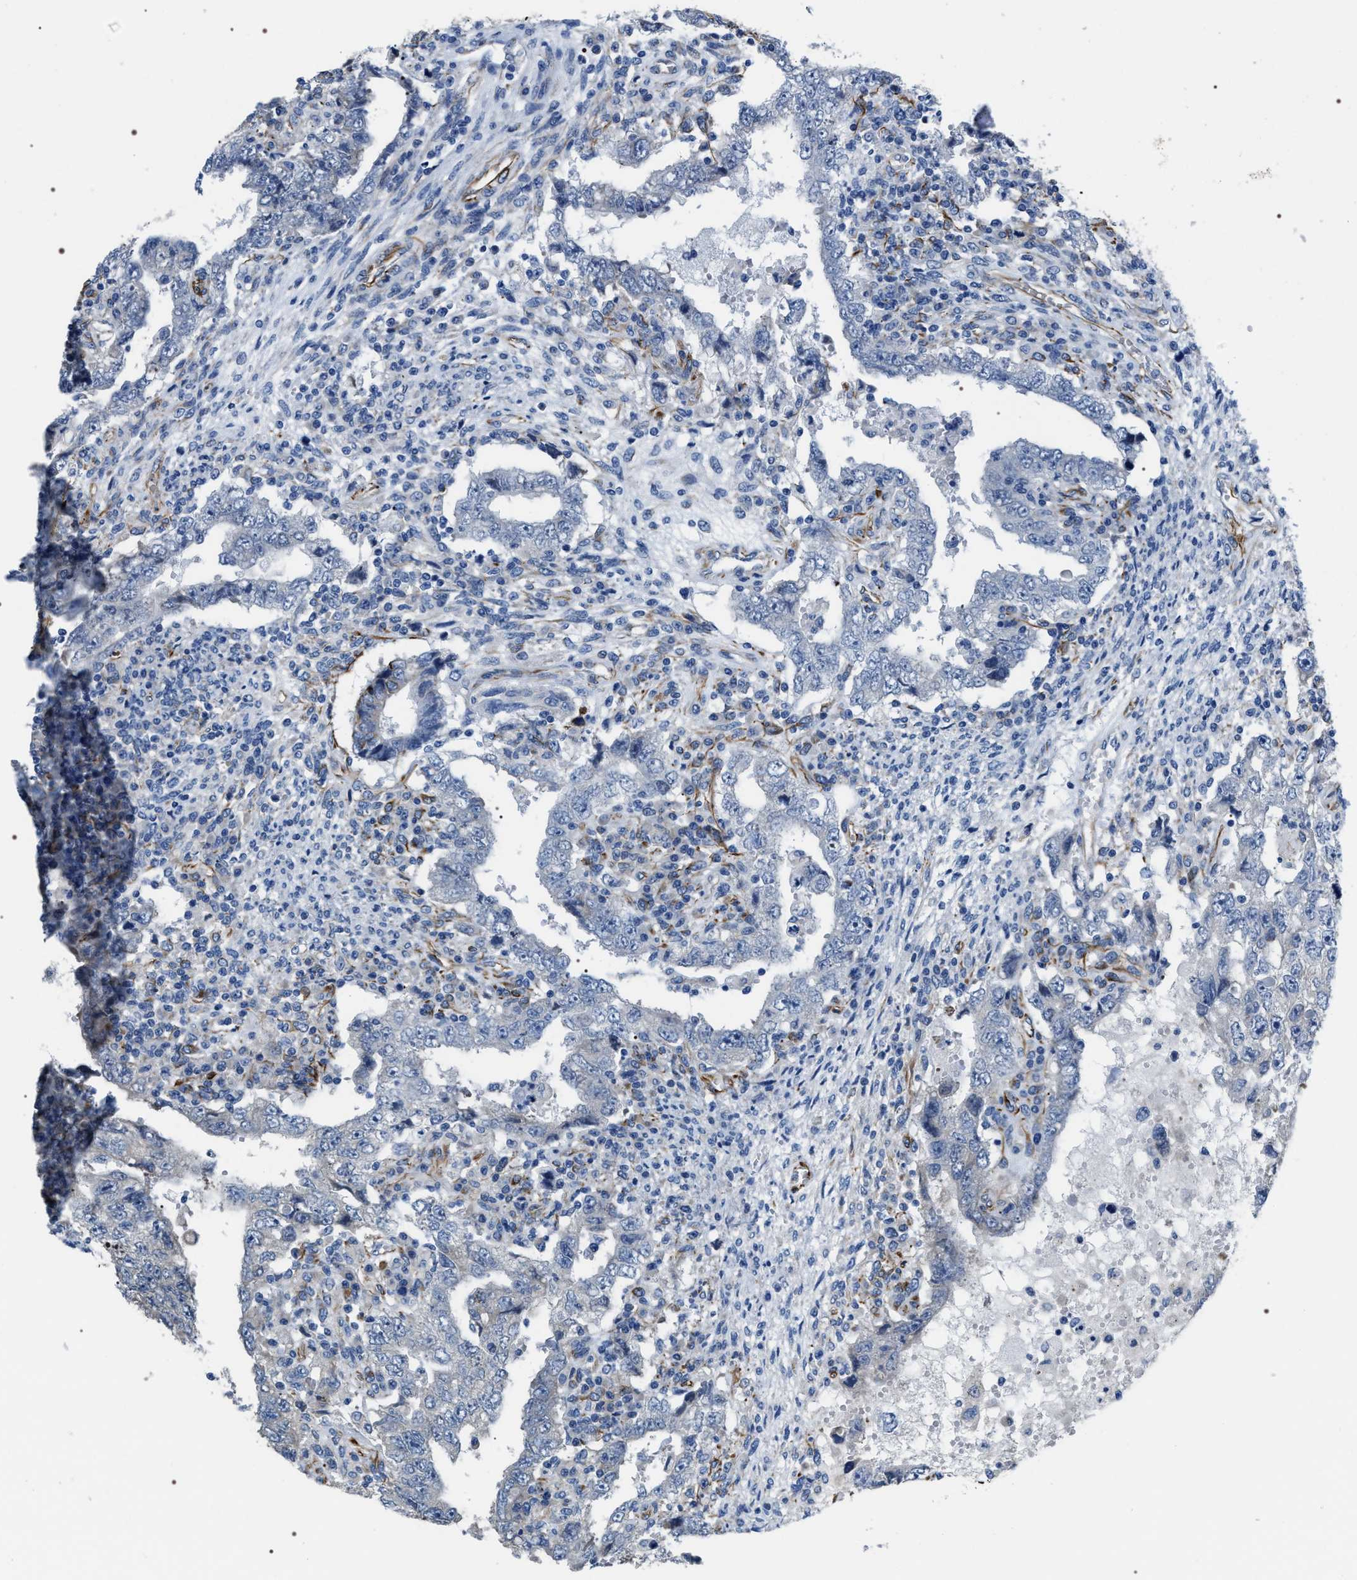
{"staining": {"intensity": "negative", "quantity": "none", "location": "none"}, "tissue": "testis cancer", "cell_type": "Tumor cells", "image_type": "cancer", "snomed": [{"axis": "morphology", "description": "Carcinoma, Embryonal, NOS"}, {"axis": "topography", "description": "Testis"}], "caption": "Immunohistochemistry (IHC) of human testis cancer (embryonal carcinoma) exhibits no staining in tumor cells. (DAB (3,3'-diaminobenzidine) immunohistochemistry (IHC) visualized using brightfield microscopy, high magnification).", "gene": "PKD1L1", "patient": {"sex": "male", "age": 26}}